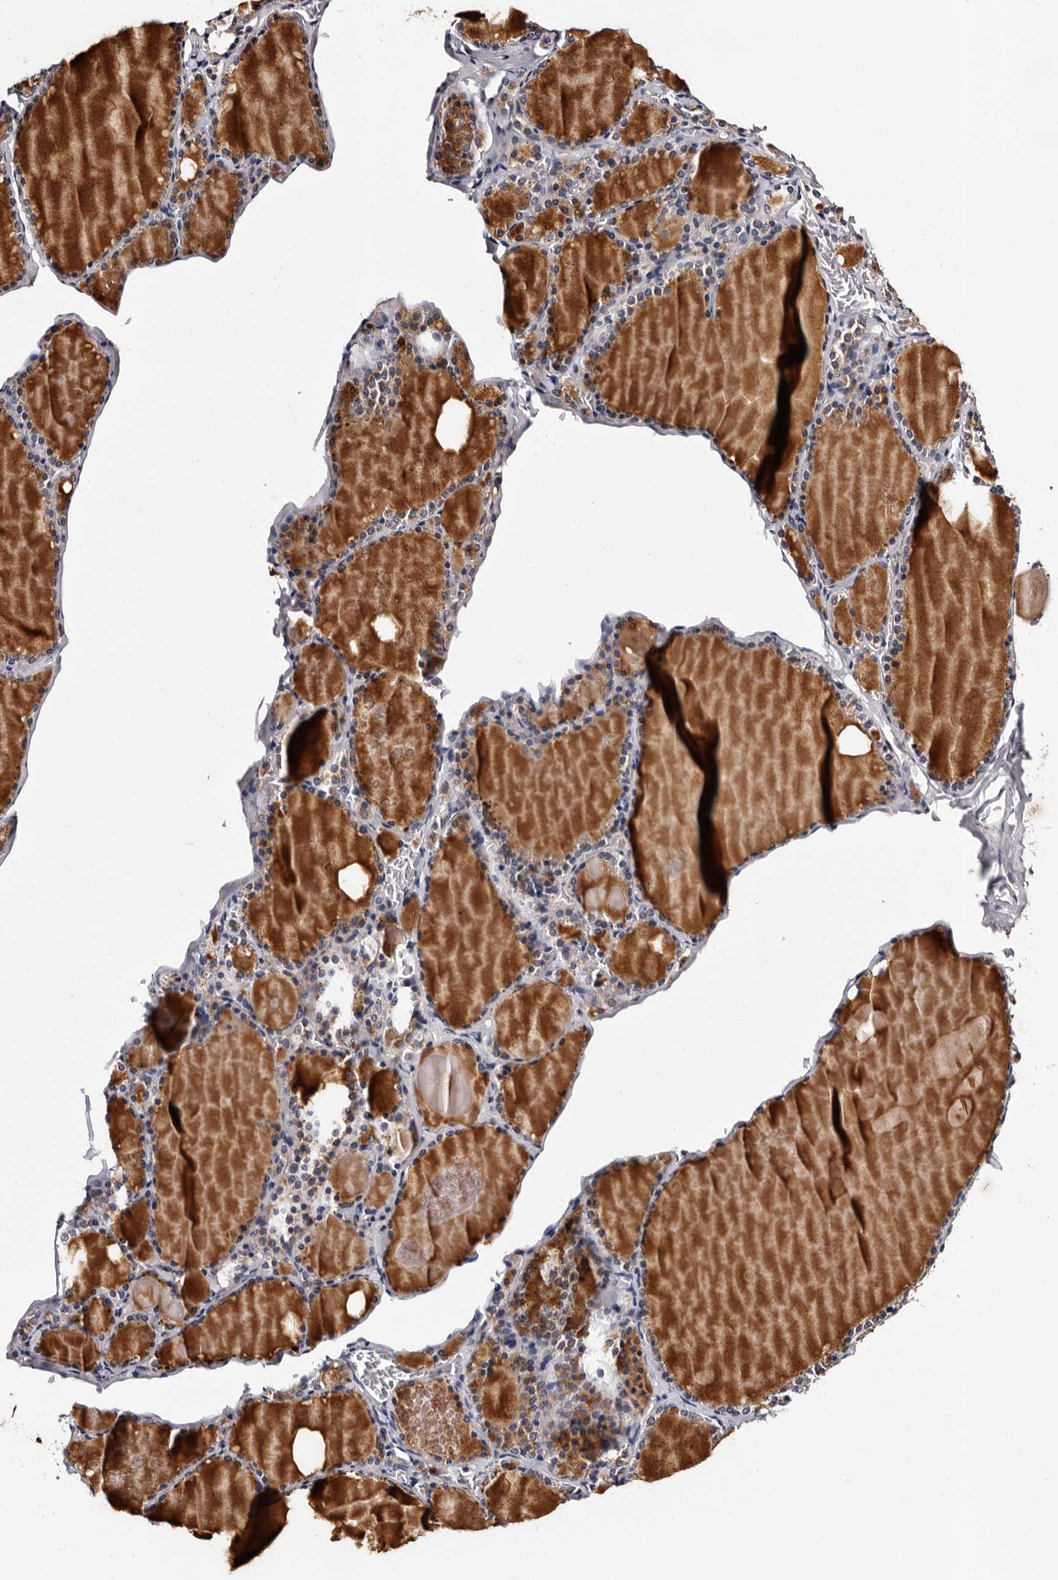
{"staining": {"intensity": "weak", "quantity": "25%-75%", "location": "cytoplasmic/membranous"}, "tissue": "thyroid gland", "cell_type": "Glandular cells", "image_type": "normal", "snomed": [{"axis": "morphology", "description": "Normal tissue, NOS"}, {"axis": "topography", "description": "Thyroid gland"}], "caption": "Unremarkable thyroid gland demonstrates weak cytoplasmic/membranous positivity in approximately 25%-75% of glandular cells, visualized by immunohistochemistry. (Brightfield microscopy of DAB IHC at high magnification).", "gene": "TAF4B", "patient": {"sex": "male", "age": 56}}